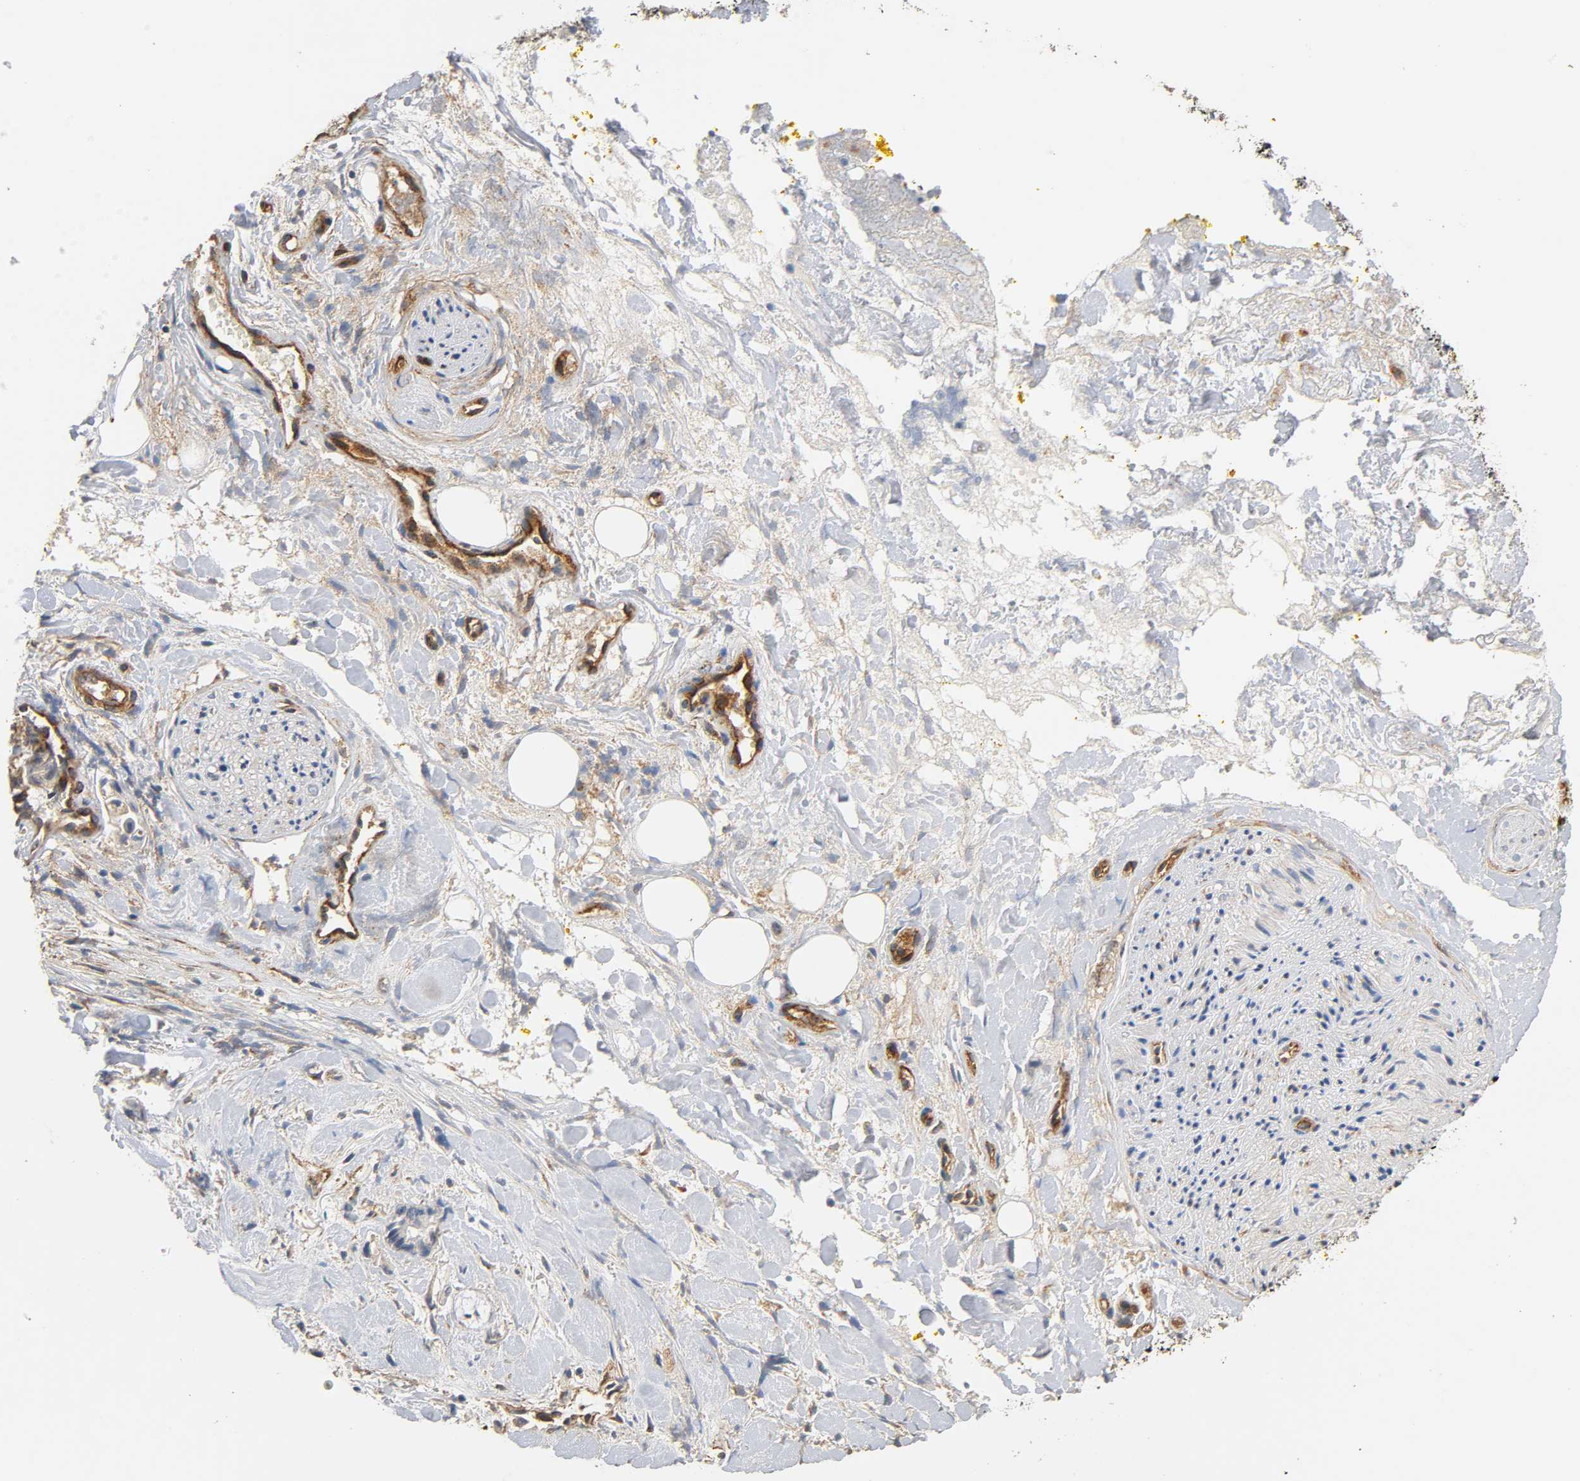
{"staining": {"intensity": "weak", "quantity": "<25%", "location": "cytoplasmic/membranous"}, "tissue": "pancreatic cancer", "cell_type": "Tumor cells", "image_type": "cancer", "snomed": [{"axis": "morphology", "description": "Adenocarcinoma, NOS"}, {"axis": "topography", "description": "Pancreas"}], "caption": "IHC image of neoplastic tissue: human adenocarcinoma (pancreatic) stained with DAB exhibits no significant protein staining in tumor cells.", "gene": "IFITM3", "patient": {"sex": "male", "age": 70}}